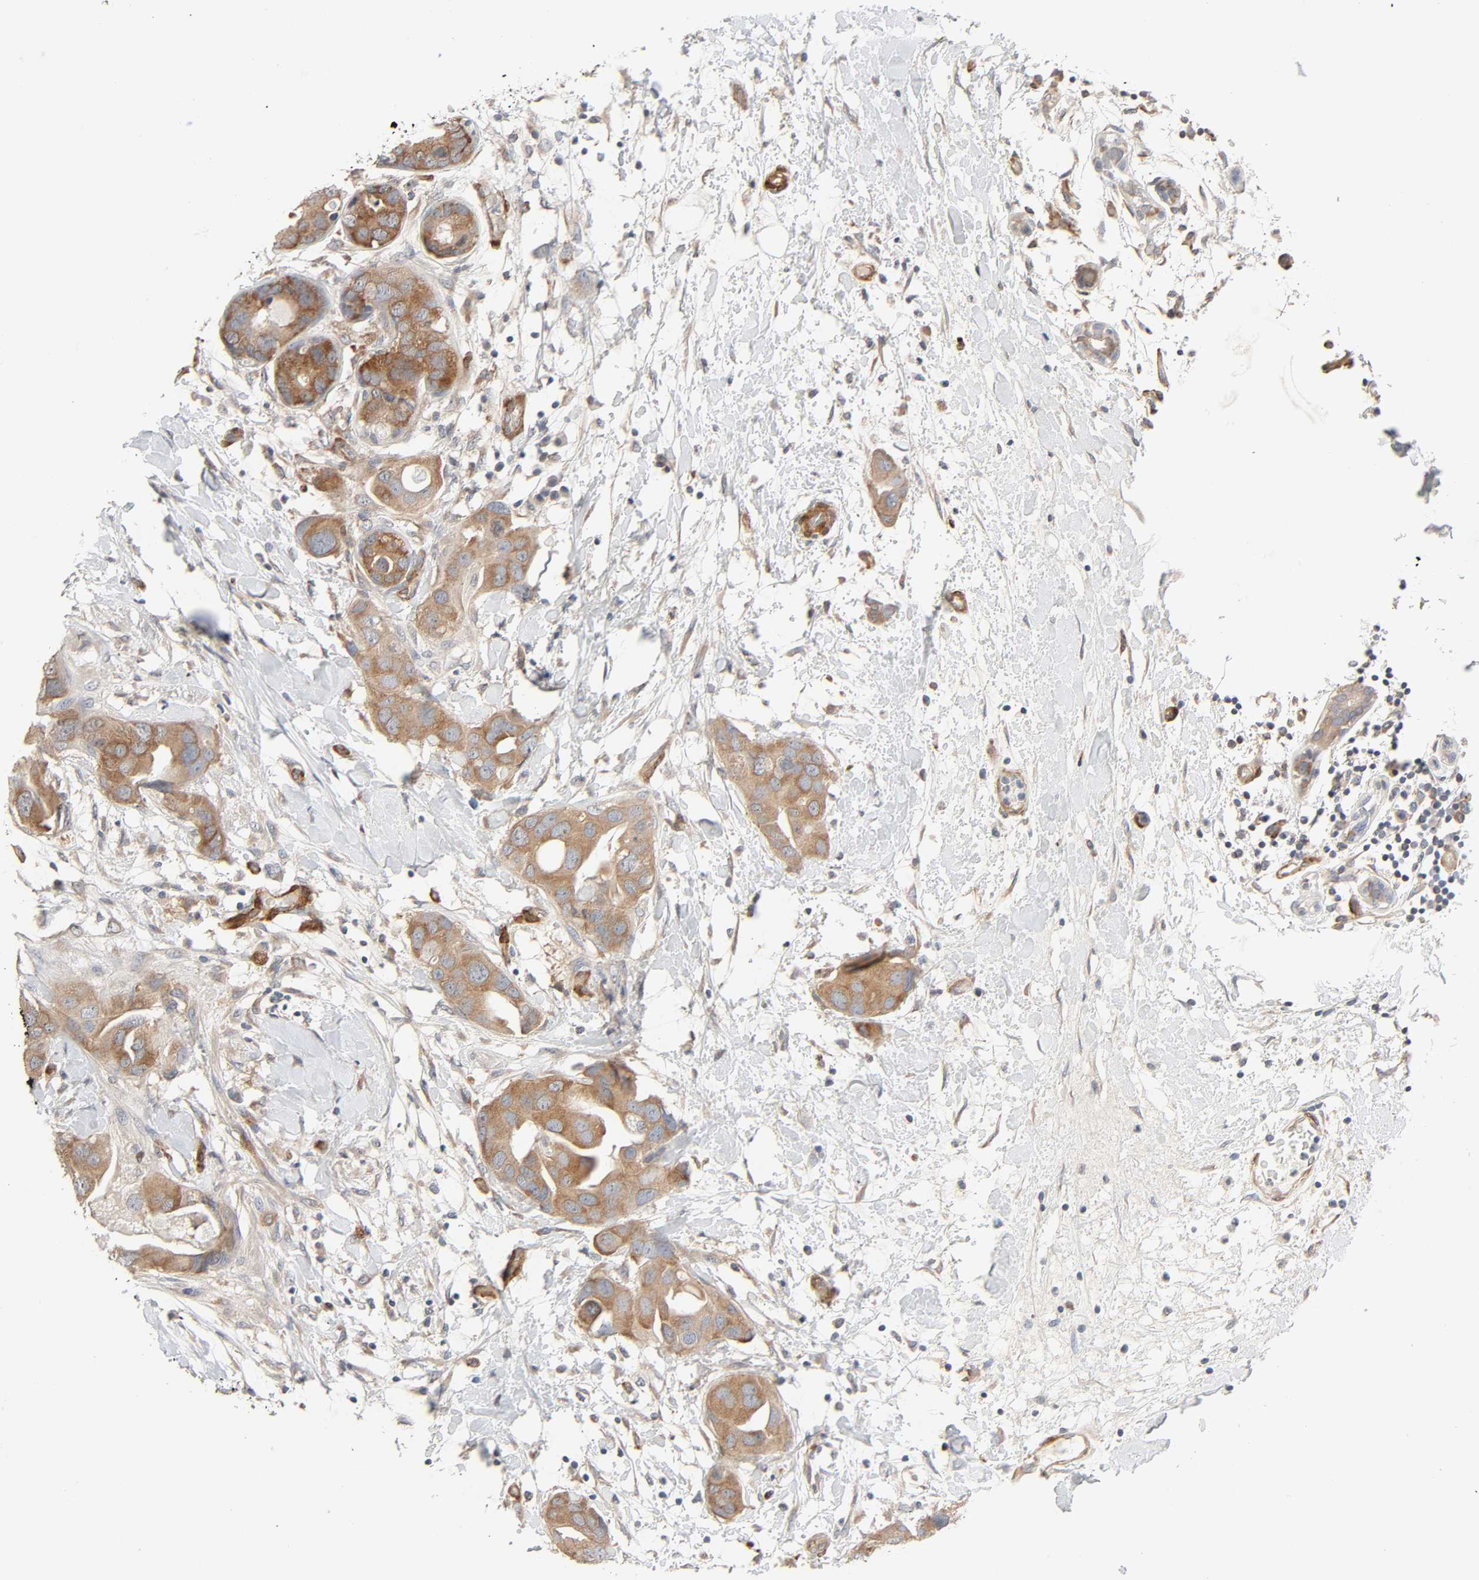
{"staining": {"intensity": "moderate", "quantity": "25%-75%", "location": "cytoplasmic/membranous"}, "tissue": "breast cancer", "cell_type": "Tumor cells", "image_type": "cancer", "snomed": [{"axis": "morphology", "description": "Duct carcinoma"}, {"axis": "topography", "description": "Breast"}], "caption": "Breast cancer was stained to show a protein in brown. There is medium levels of moderate cytoplasmic/membranous expression in approximately 25%-75% of tumor cells. (IHC, brightfield microscopy, high magnification).", "gene": "PTK2", "patient": {"sex": "female", "age": 40}}